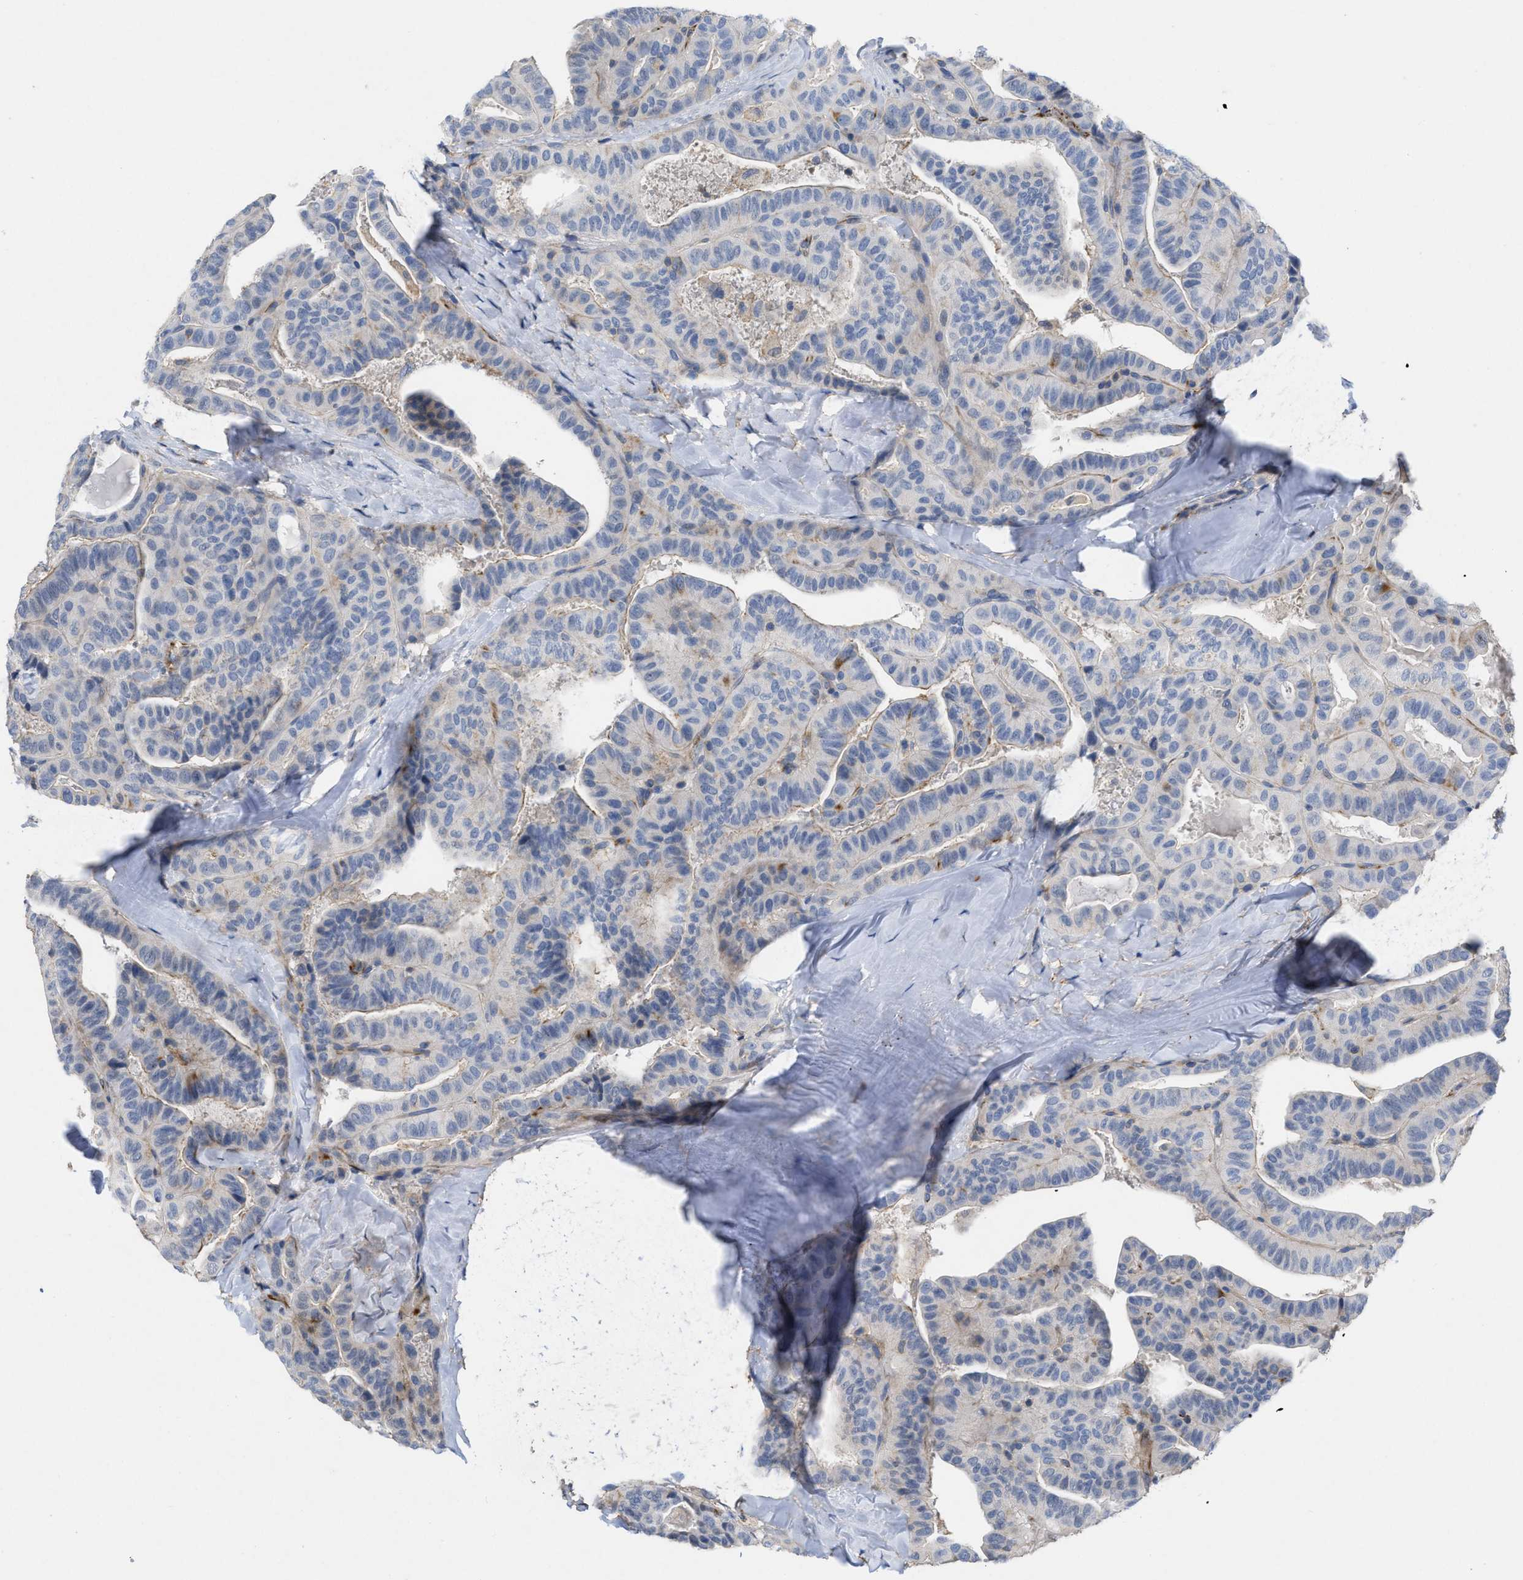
{"staining": {"intensity": "negative", "quantity": "none", "location": "none"}, "tissue": "thyroid cancer", "cell_type": "Tumor cells", "image_type": "cancer", "snomed": [{"axis": "morphology", "description": "Papillary adenocarcinoma, NOS"}, {"axis": "topography", "description": "Thyroid gland"}], "caption": "Tumor cells show no significant staining in thyroid papillary adenocarcinoma.", "gene": "TMEM131", "patient": {"sex": "male", "age": 77}}